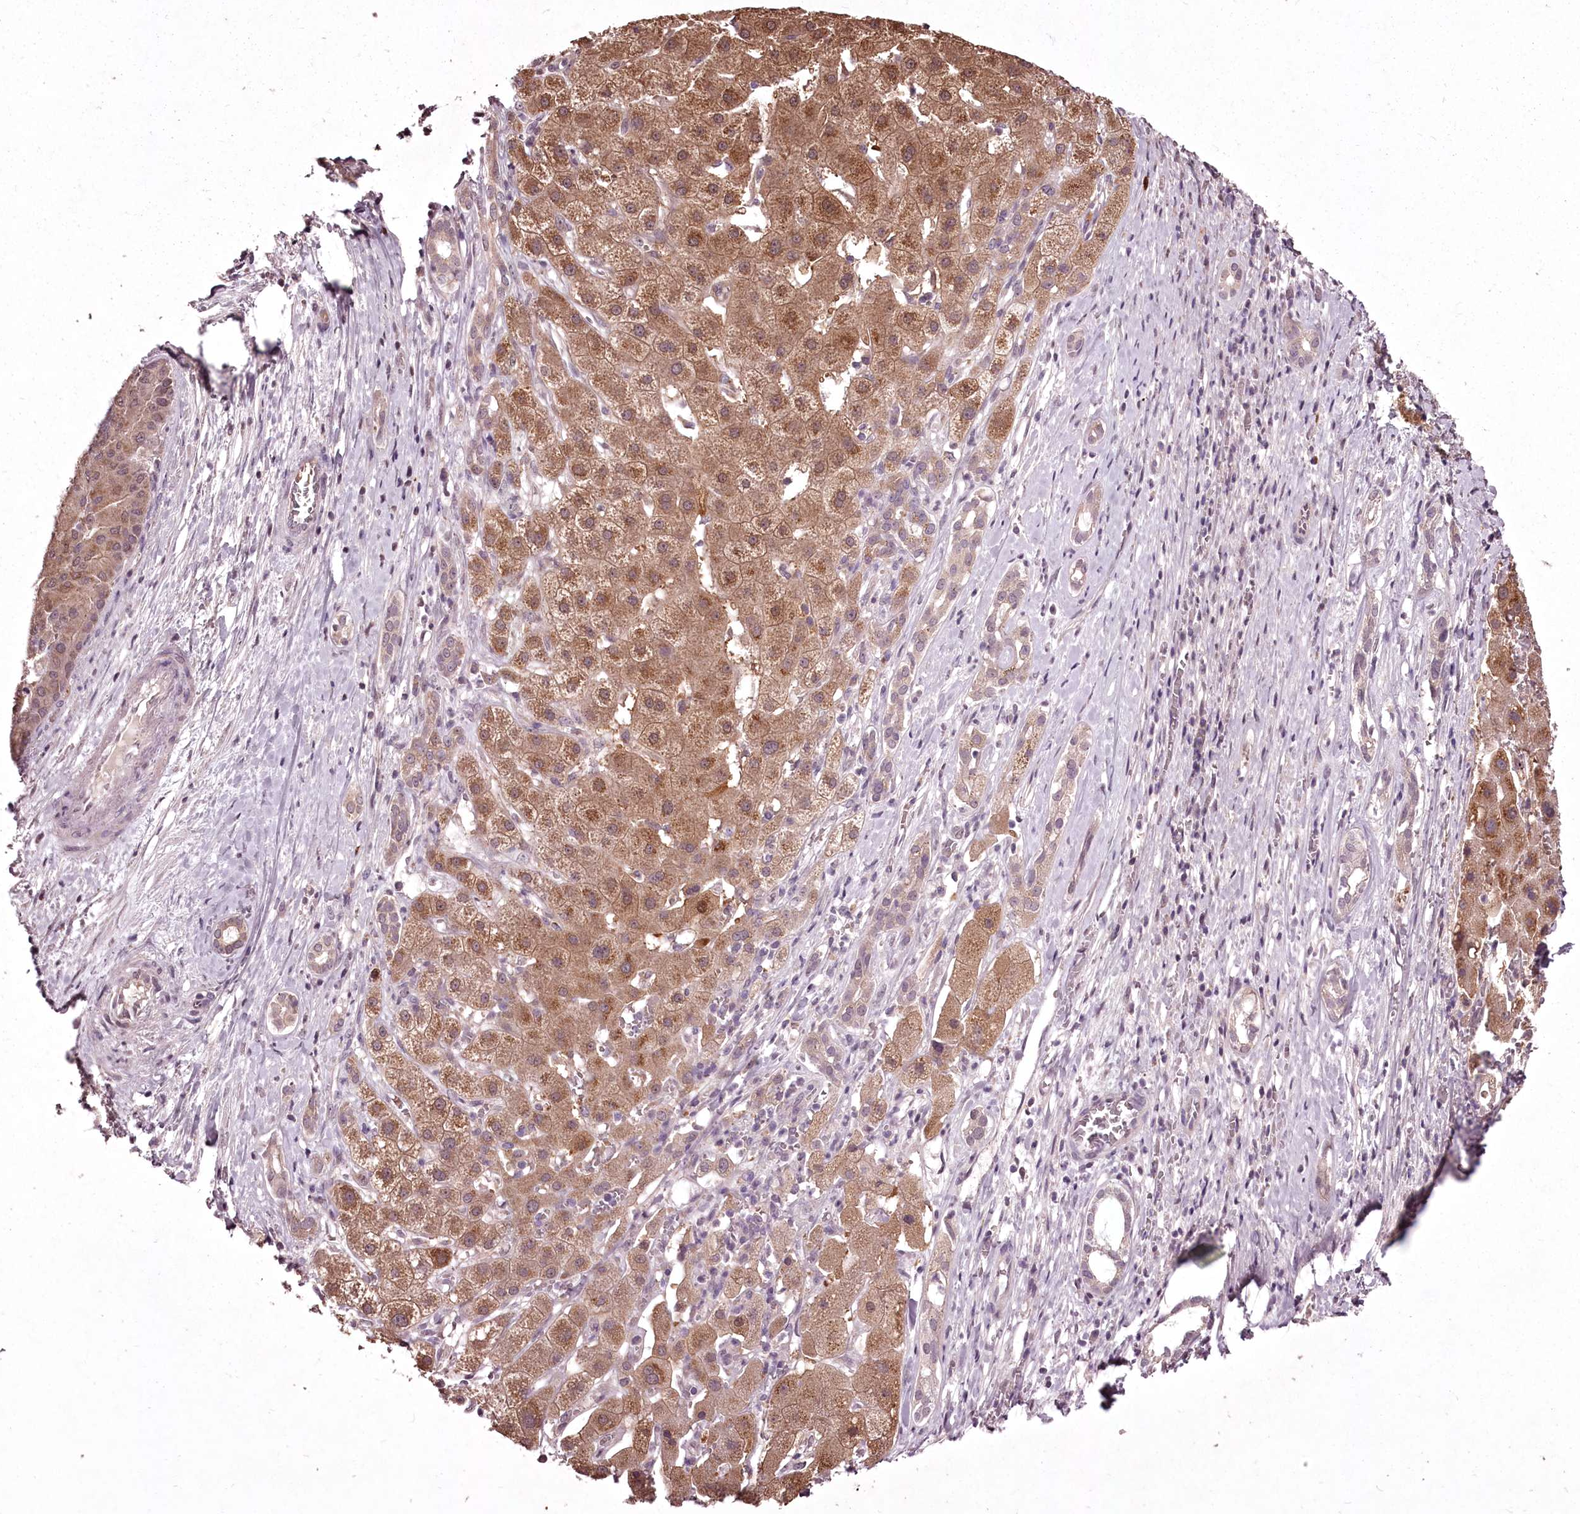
{"staining": {"intensity": "moderate", "quantity": ">75%", "location": "cytoplasmic/membranous"}, "tissue": "liver cancer", "cell_type": "Tumor cells", "image_type": "cancer", "snomed": [{"axis": "morphology", "description": "Carcinoma, Hepatocellular, NOS"}, {"axis": "topography", "description": "Liver"}], "caption": "The histopathology image shows immunohistochemical staining of liver hepatocellular carcinoma. There is moderate cytoplasmic/membranous expression is seen in approximately >75% of tumor cells.", "gene": "ADRA1D", "patient": {"sex": "male", "age": 65}}